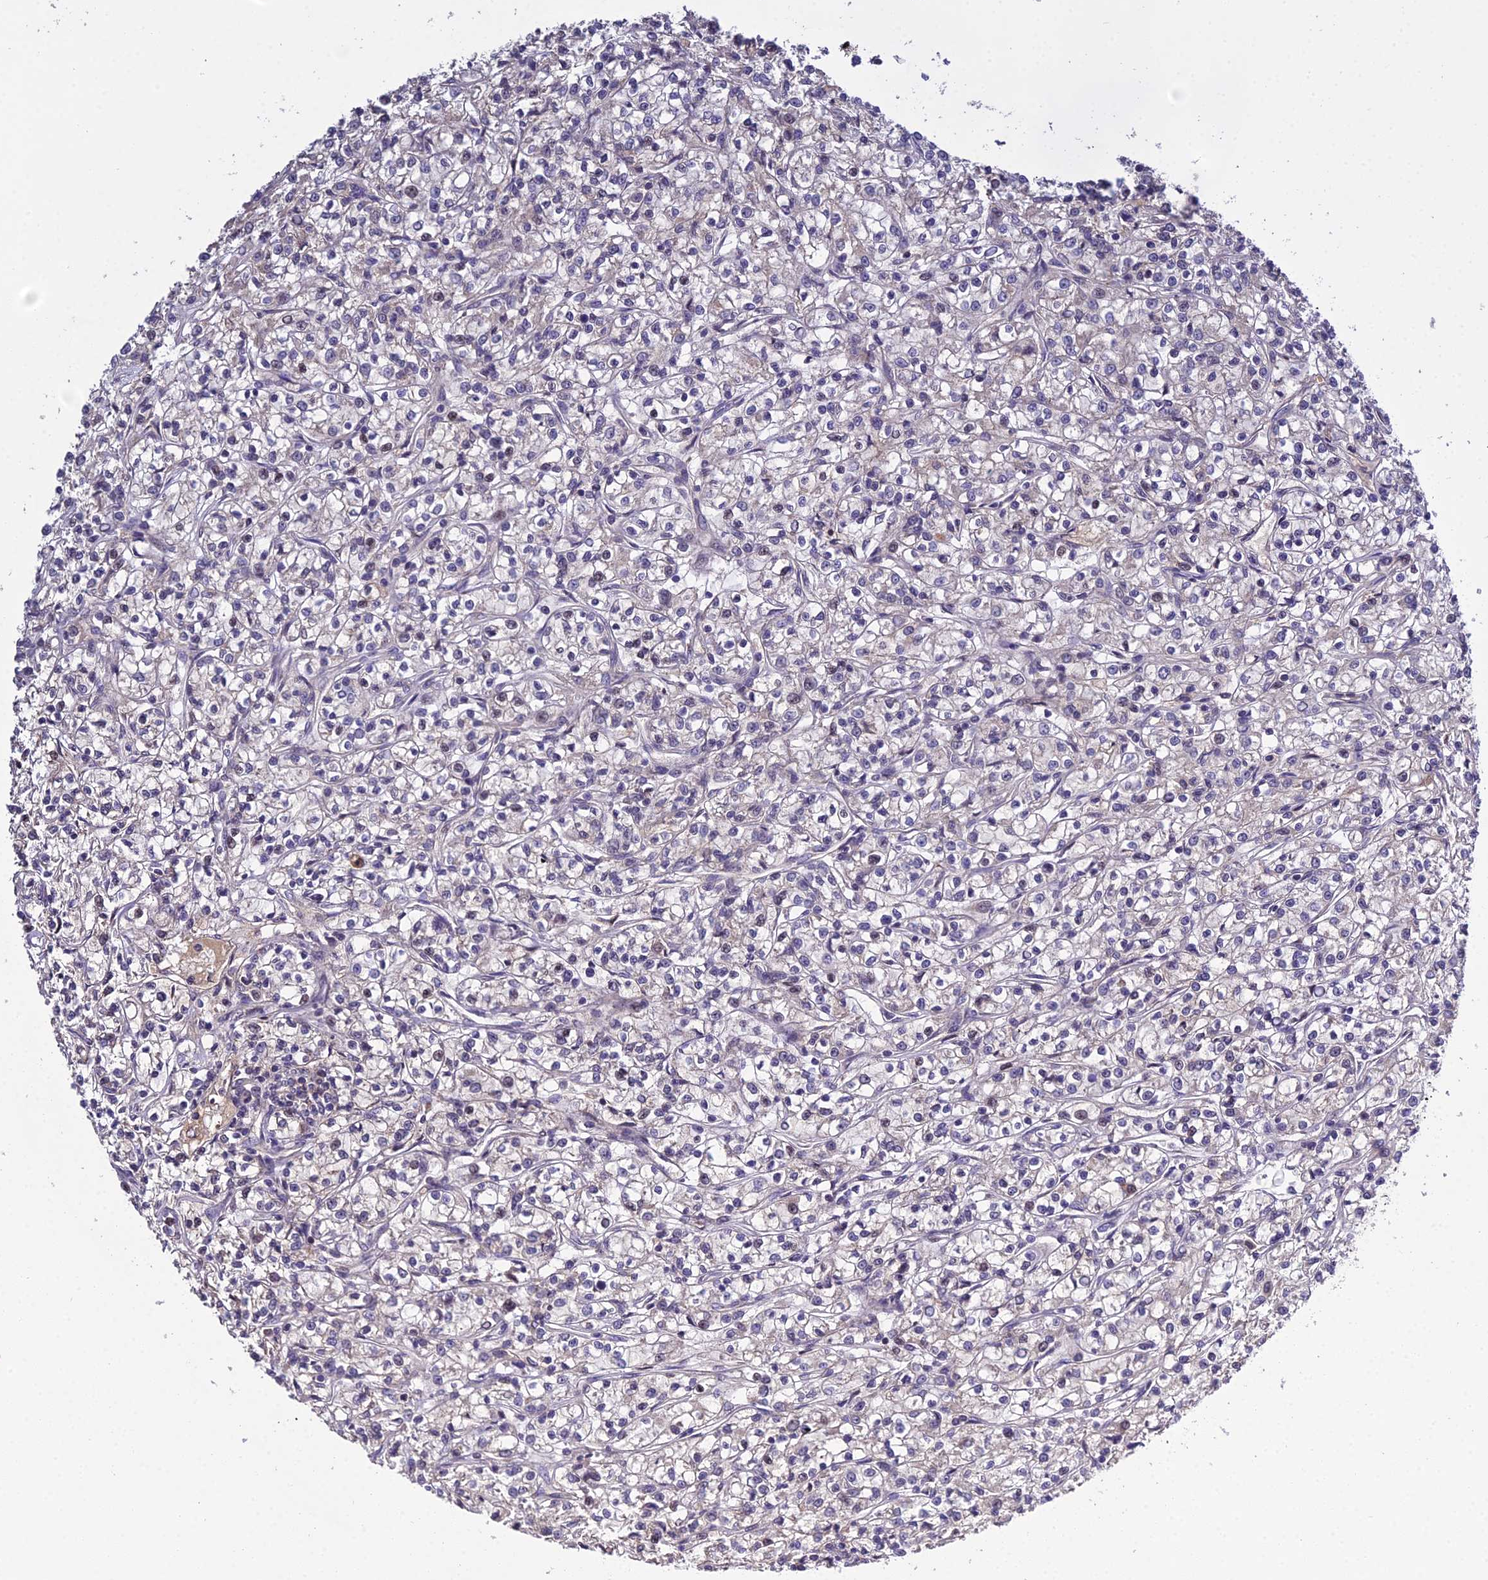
{"staining": {"intensity": "negative", "quantity": "none", "location": "none"}, "tissue": "renal cancer", "cell_type": "Tumor cells", "image_type": "cancer", "snomed": [{"axis": "morphology", "description": "Adenocarcinoma, NOS"}, {"axis": "topography", "description": "Kidney"}], "caption": "Renal cancer (adenocarcinoma) was stained to show a protein in brown. There is no significant positivity in tumor cells. The staining is performed using DAB brown chromogen with nuclei counter-stained in using hematoxylin.", "gene": "ARL2", "patient": {"sex": "female", "age": 59}}